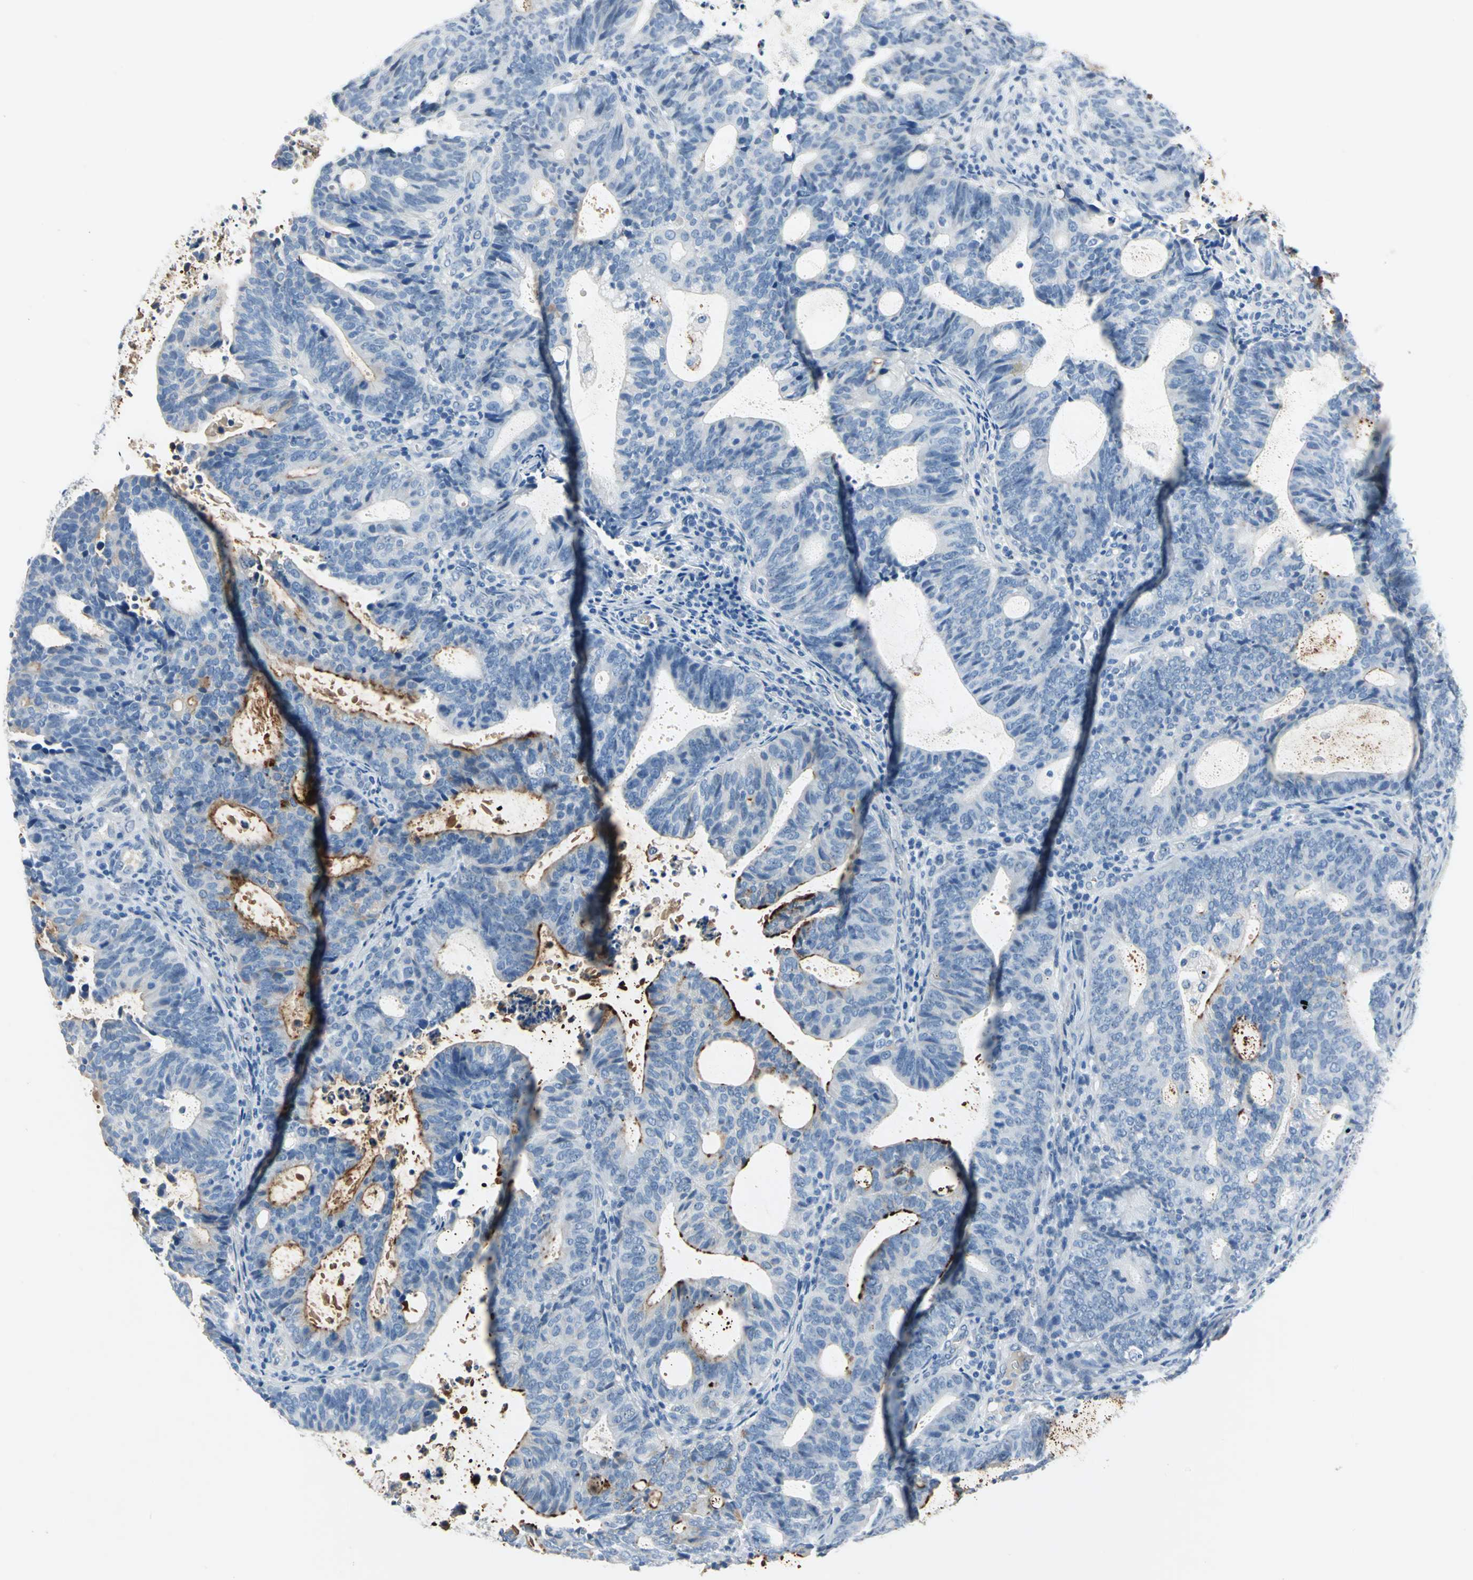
{"staining": {"intensity": "moderate", "quantity": "<25%", "location": "cytoplasmic/membranous"}, "tissue": "endometrial cancer", "cell_type": "Tumor cells", "image_type": "cancer", "snomed": [{"axis": "morphology", "description": "Adenocarcinoma, NOS"}, {"axis": "topography", "description": "Uterus"}], "caption": "High-magnification brightfield microscopy of adenocarcinoma (endometrial) stained with DAB (3,3'-diaminobenzidine) (brown) and counterstained with hematoxylin (blue). tumor cells exhibit moderate cytoplasmic/membranous expression is appreciated in approximately<25% of cells.", "gene": "MUC4", "patient": {"sex": "female", "age": 83}}